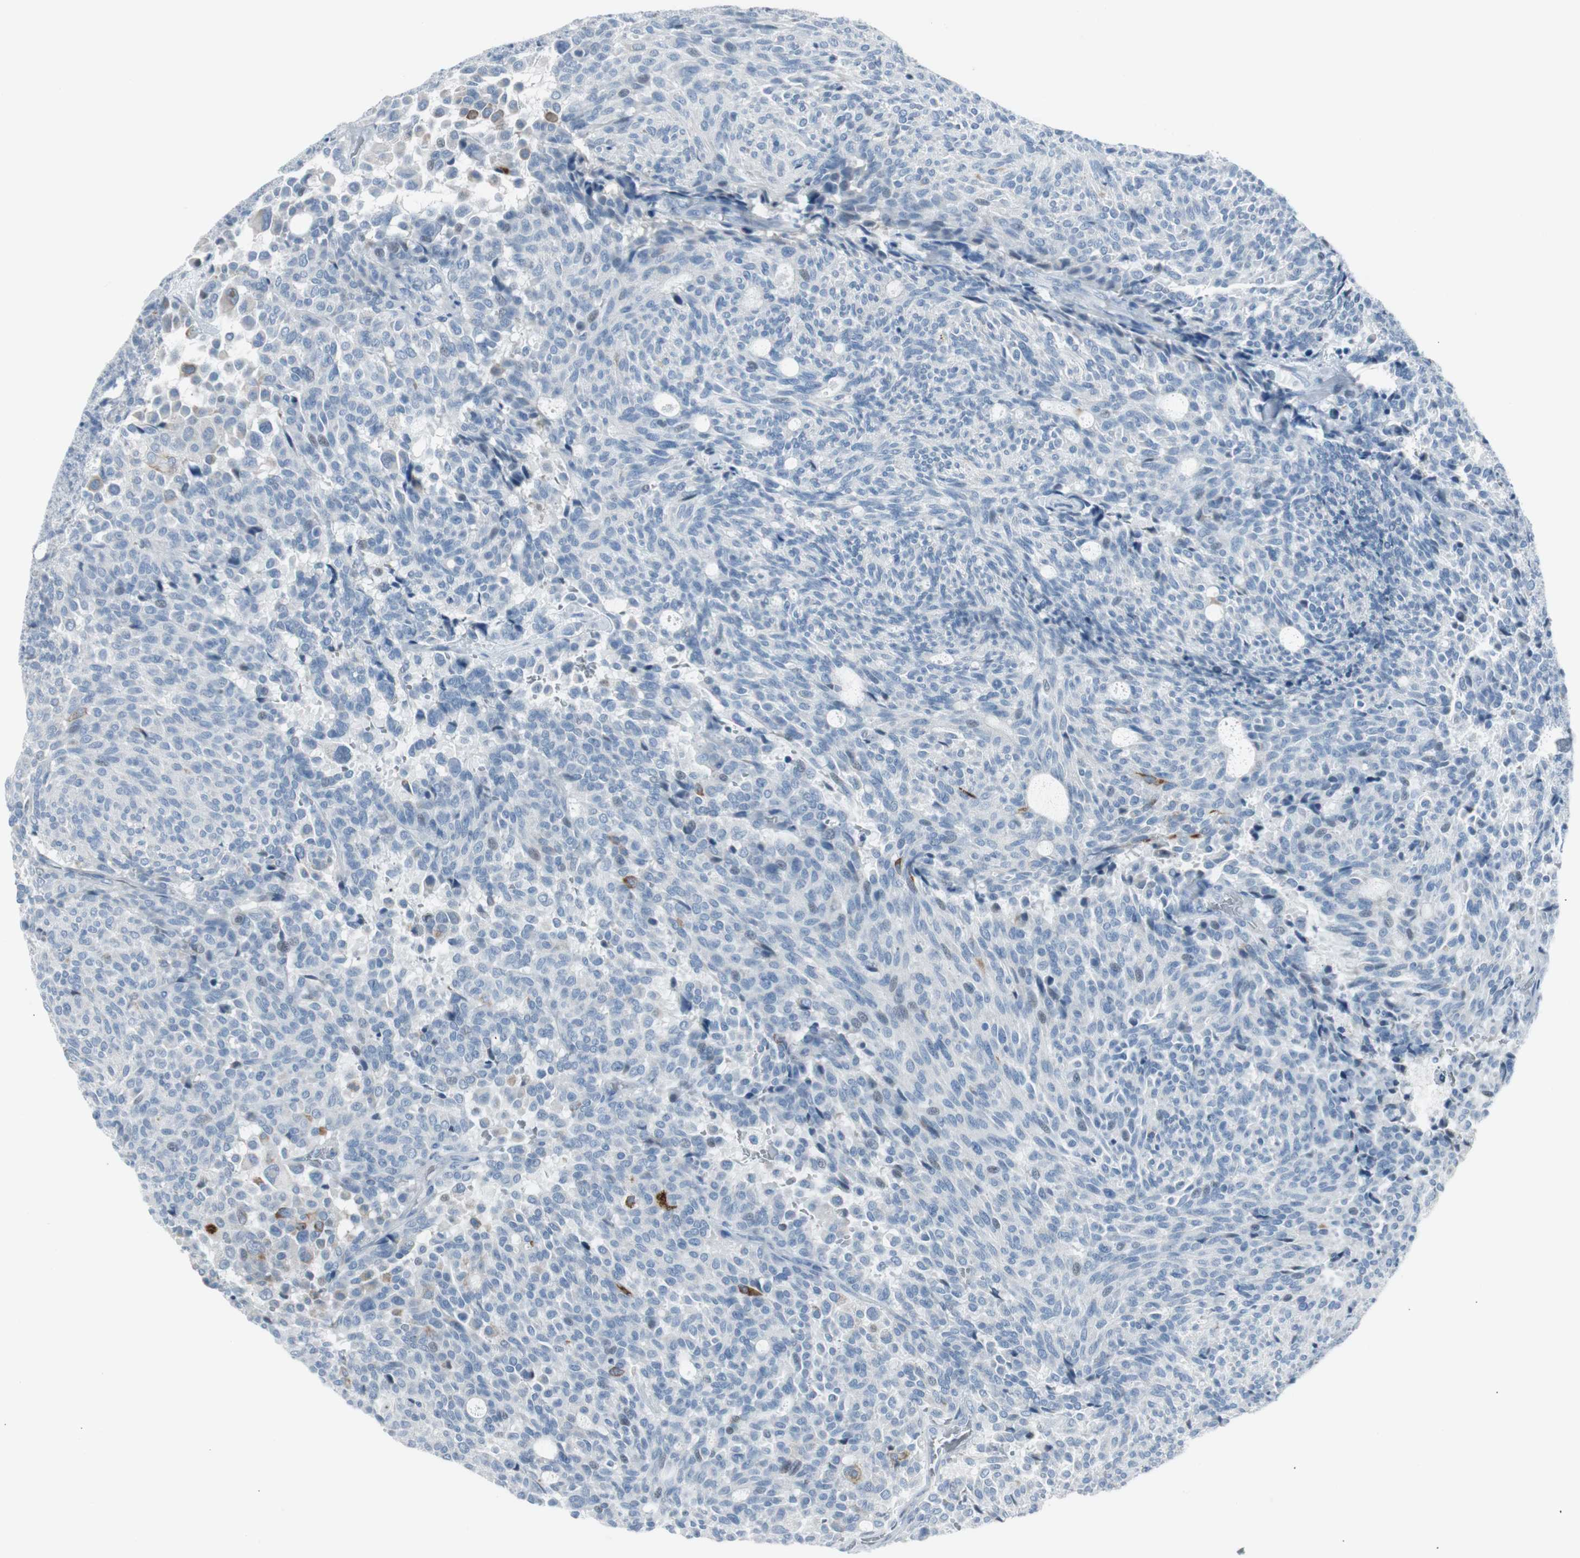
{"staining": {"intensity": "weak", "quantity": "<25%", "location": "cytoplasmic/membranous,nuclear"}, "tissue": "carcinoid", "cell_type": "Tumor cells", "image_type": "cancer", "snomed": [{"axis": "morphology", "description": "Carcinoid, malignant, NOS"}, {"axis": "topography", "description": "Pancreas"}], "caption": "High magnification brightfield microscopy of carcinoid (malignant) stained with DAB (3,3'-diaminobenzidine) (brown) and counterstained with hematoxylin (blue): tumor cells show no significant staining. (DAB immunohistochemistry (IHC) visualized using brightfield microscopy, high magnification).", "gene": "AGR2", "patient": {"sex": "female", "age": 54}}